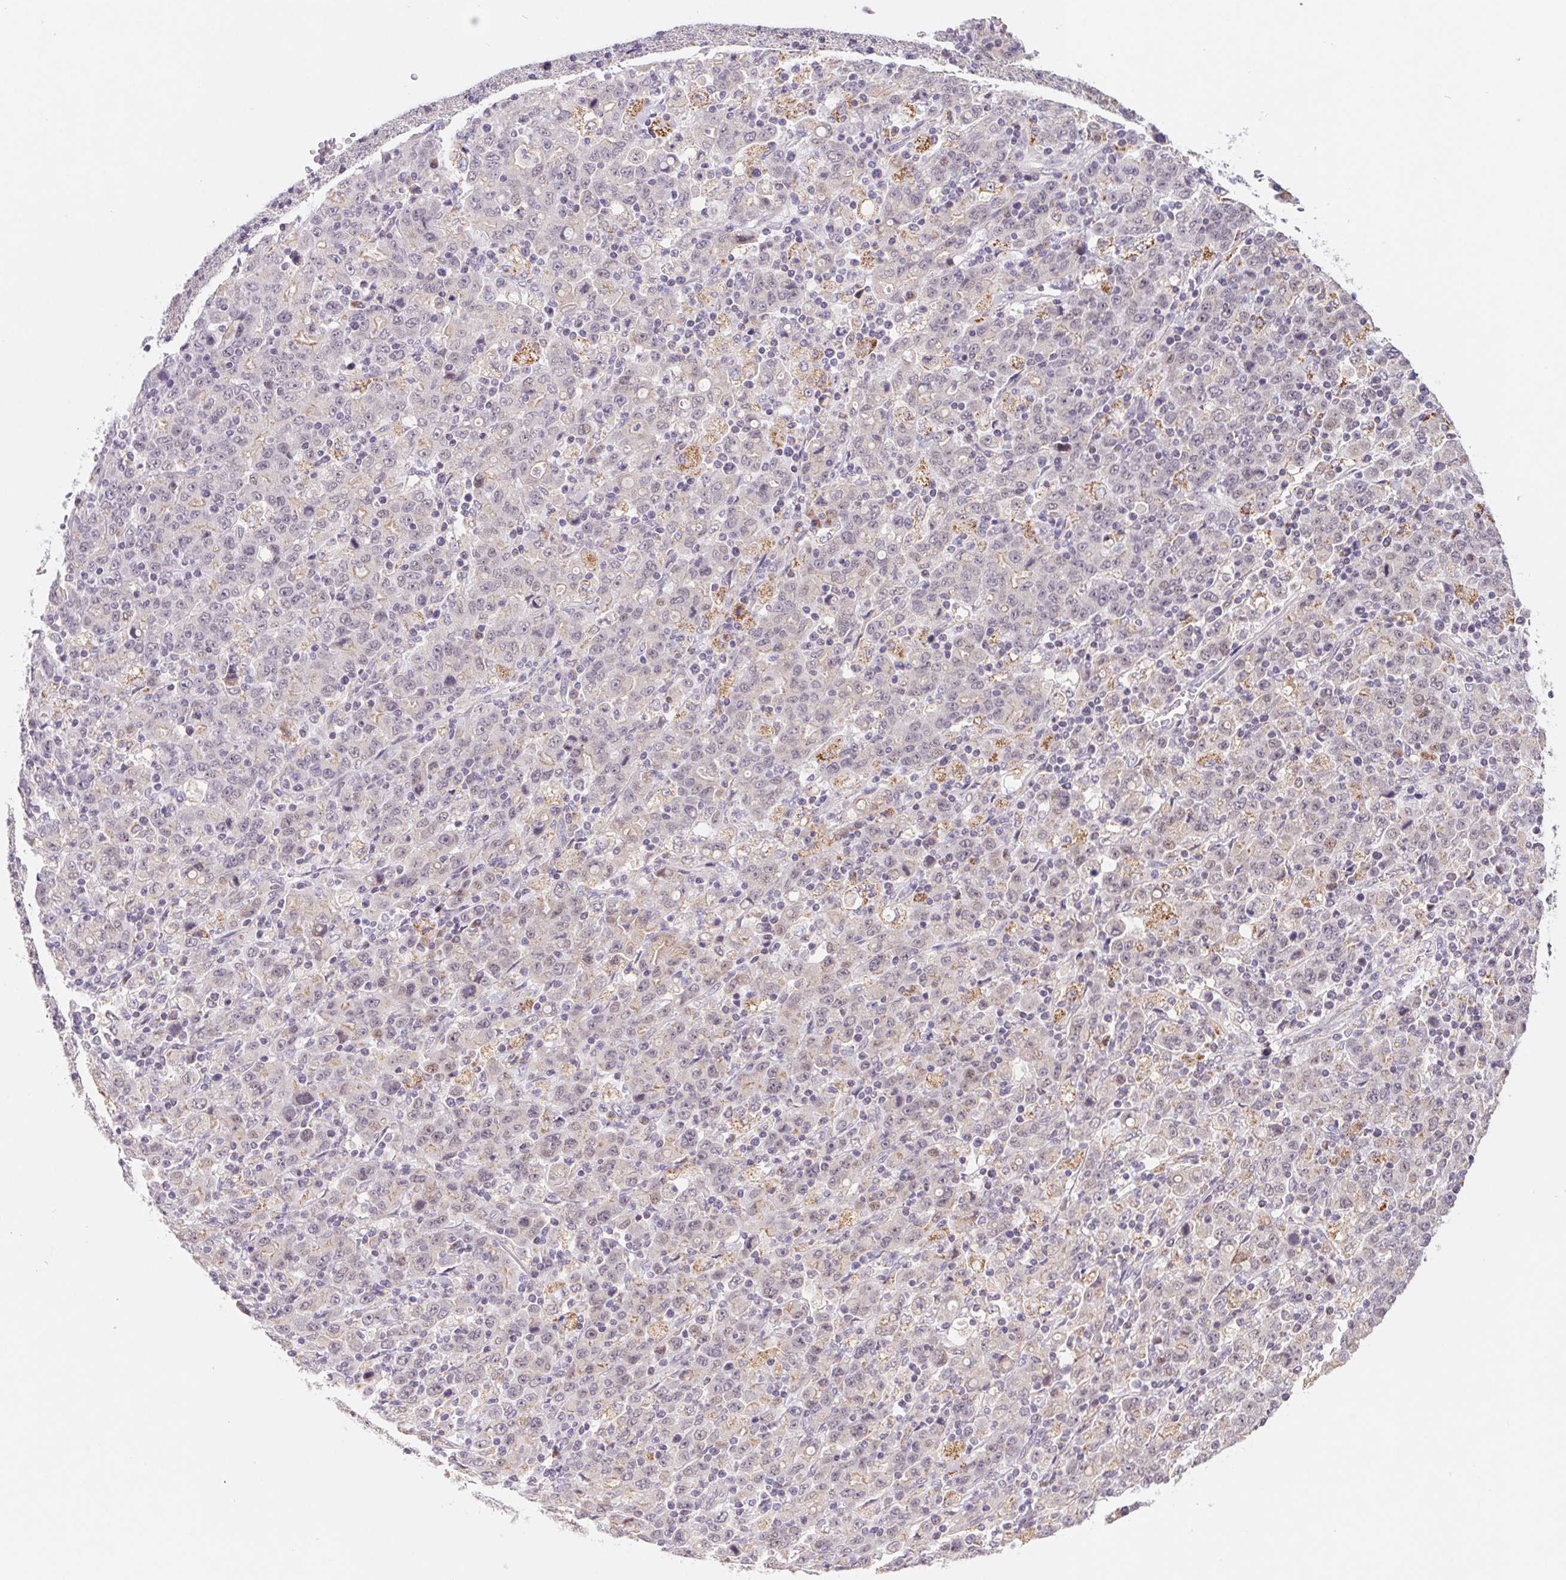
{"staining": {"intensity": "negative", "quantity": "none", "location": "none"}, "tissue": "stomach cancer", "cell_type": "Tumor cells", "image_type": "cancer", "snomed": [{"axis": "morphology", "description": "Adenocarcinoma, NOS"}, {"axis": "topography", "description": "Stomach, upper"}], "caption": "The image shows no significant expression in tumor cells of adenocarcinoma (stomach).", "gene": "EMC6", "patient": {"sex": "male", "age": 69}}